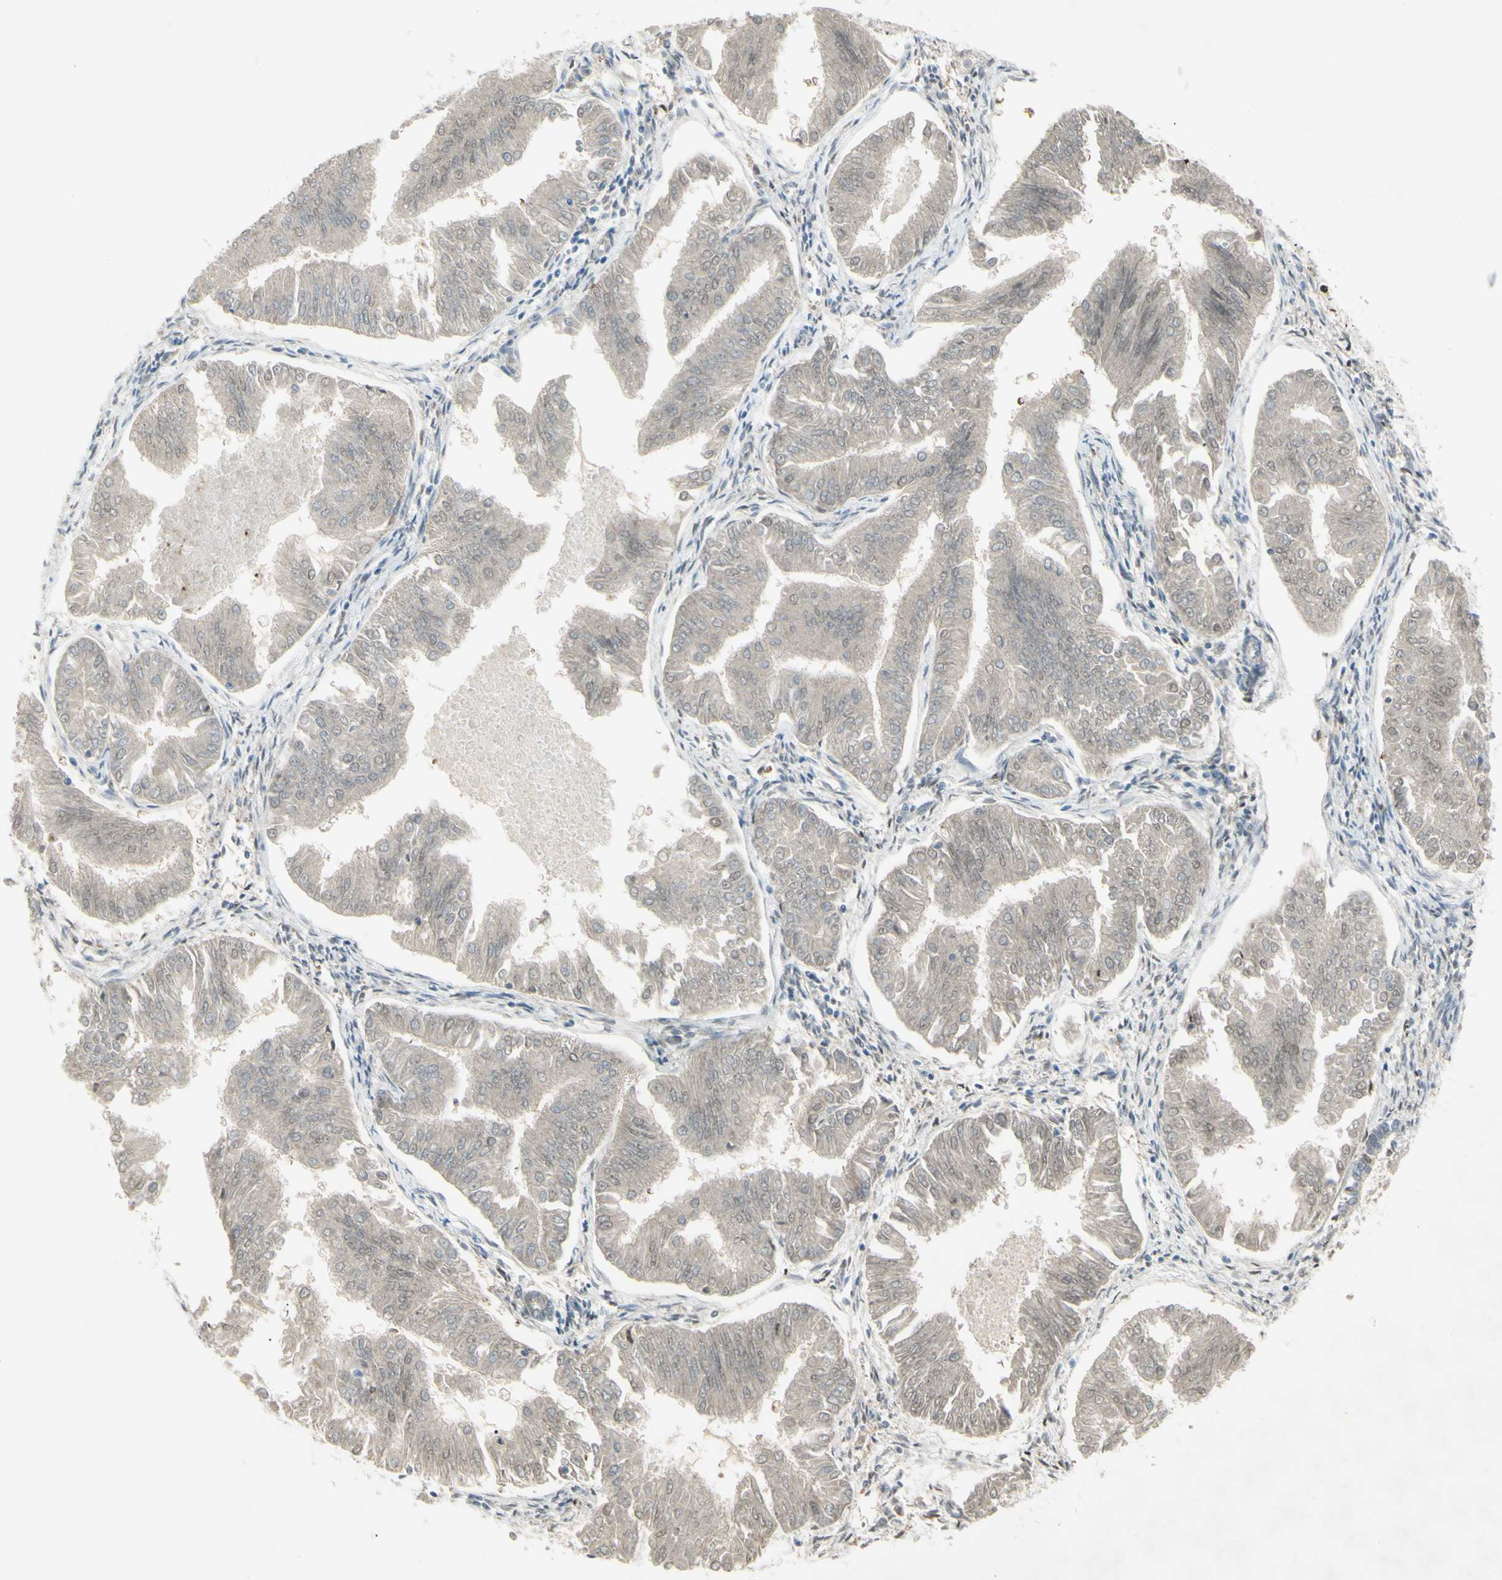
{"staining": {"intensity": "weak", "quantity": ">75%", "location": "cytoplasmic/membranous"}, "tissue": "endometrial cancer", "cell_type": "Tumor cells", "image_type": "cancer", "snomed": [{"axis": "morphology", "description": "Adenocarcinoma, NOS"}, {"axis": "topography", "description": "Endometrium"}], "caption": "About >75% of tumor cells in human endometrial cancer (adenocarcinoma) exhibit weak cytoplasmic/membranous protein positivity as visualized by brown immunohistochemical staining.", "gene": "C1orf159", "patient": {"sex": "female", "age": 53}}